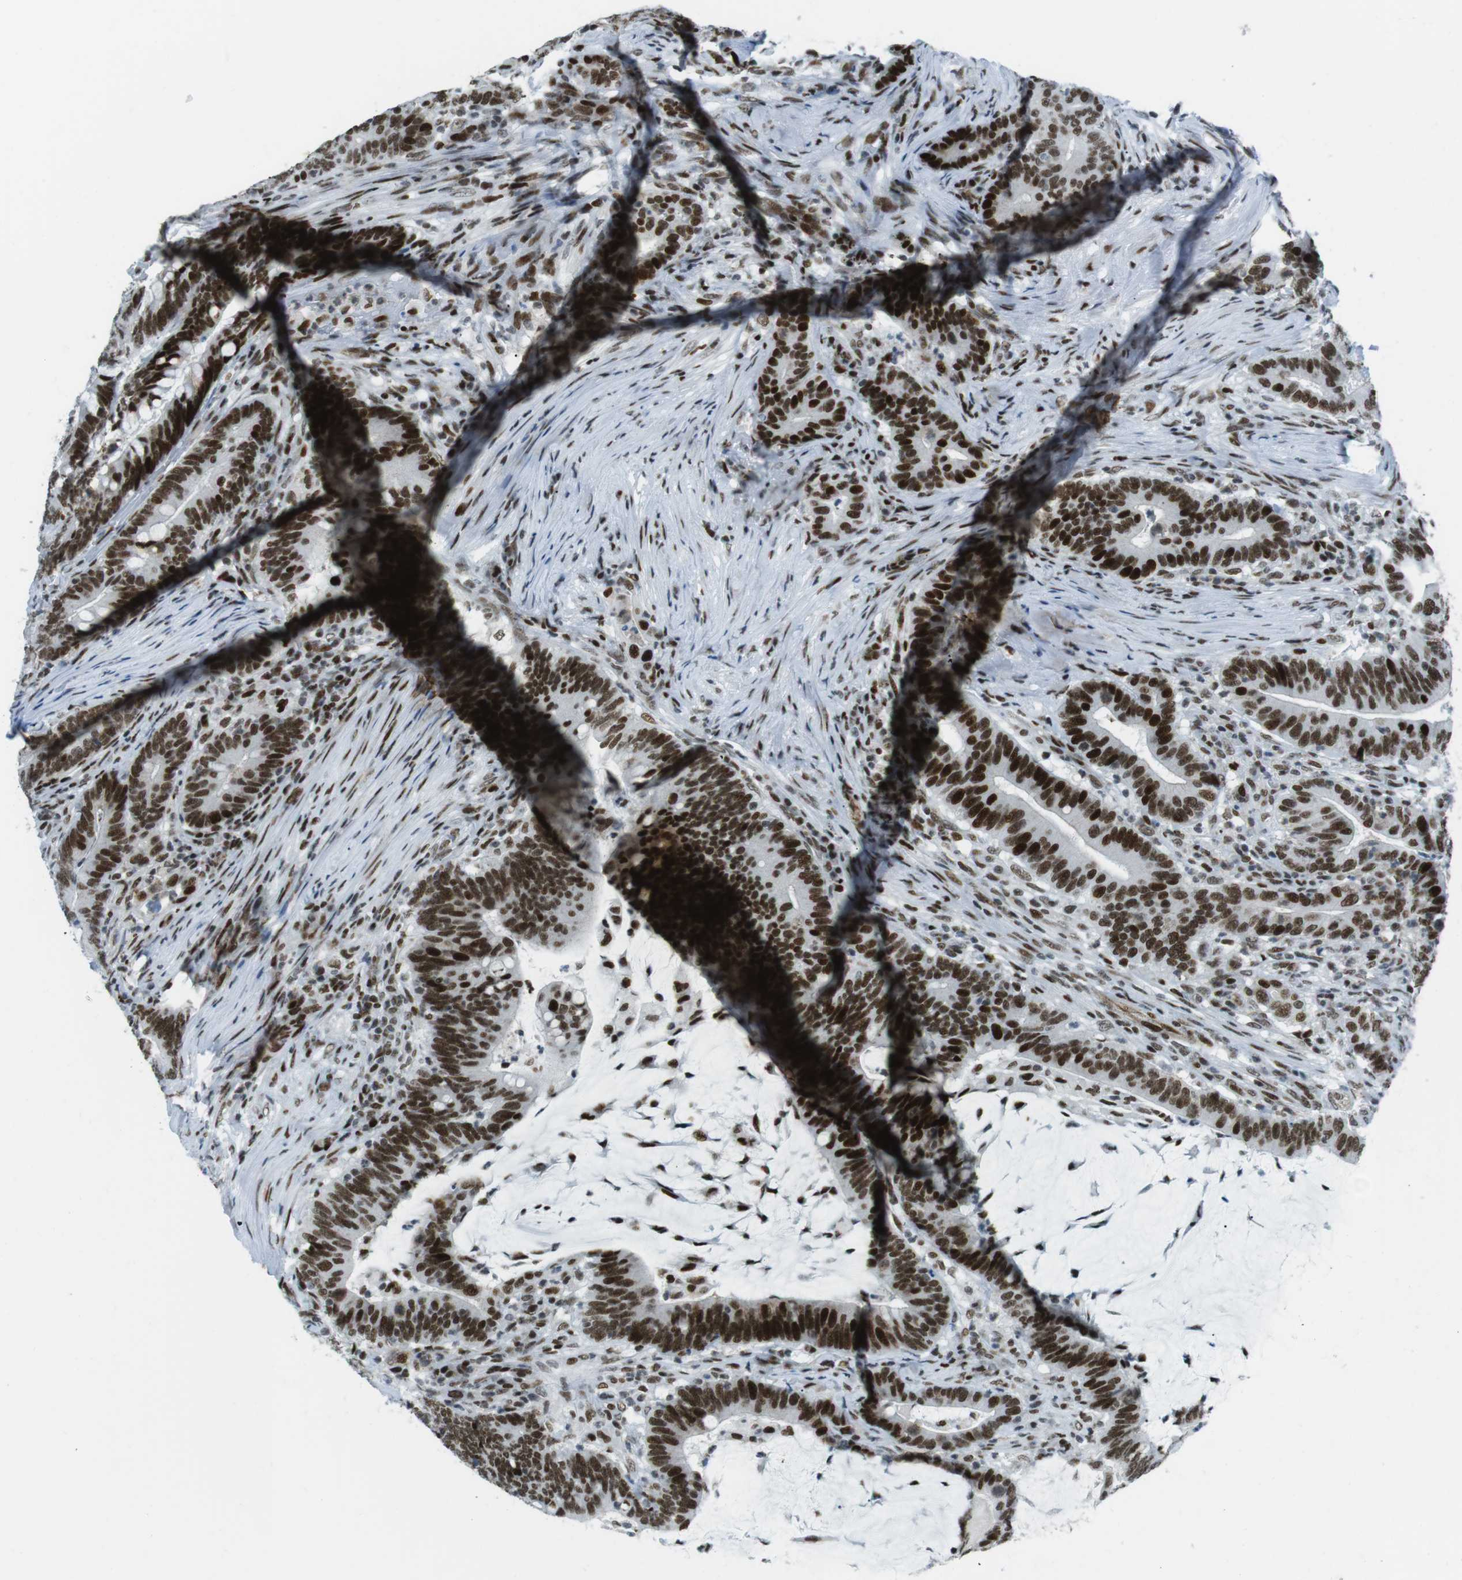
{"staining": {"intensity": "strong", "quantity": ">75%", "location": "nuclear"}, "tissue": "colorectal cancer", "cell_type": "Tumor cells", "image_type": "cancer", "snomed": [{"axis": "morphology", "description": "Normal tissue, NOS"}, {"axis": "morphology", "description": "Adenocarcinoma, NOS"}, {"axis": "topography", "description": "Colon"}], "caption": "Human colorectal cancer (adenocarcinoma) stained with a protein marker shows strong staining in tumor cells.", "gene": "ARID1A", "patient": {"sex": "female", "age": 66}}